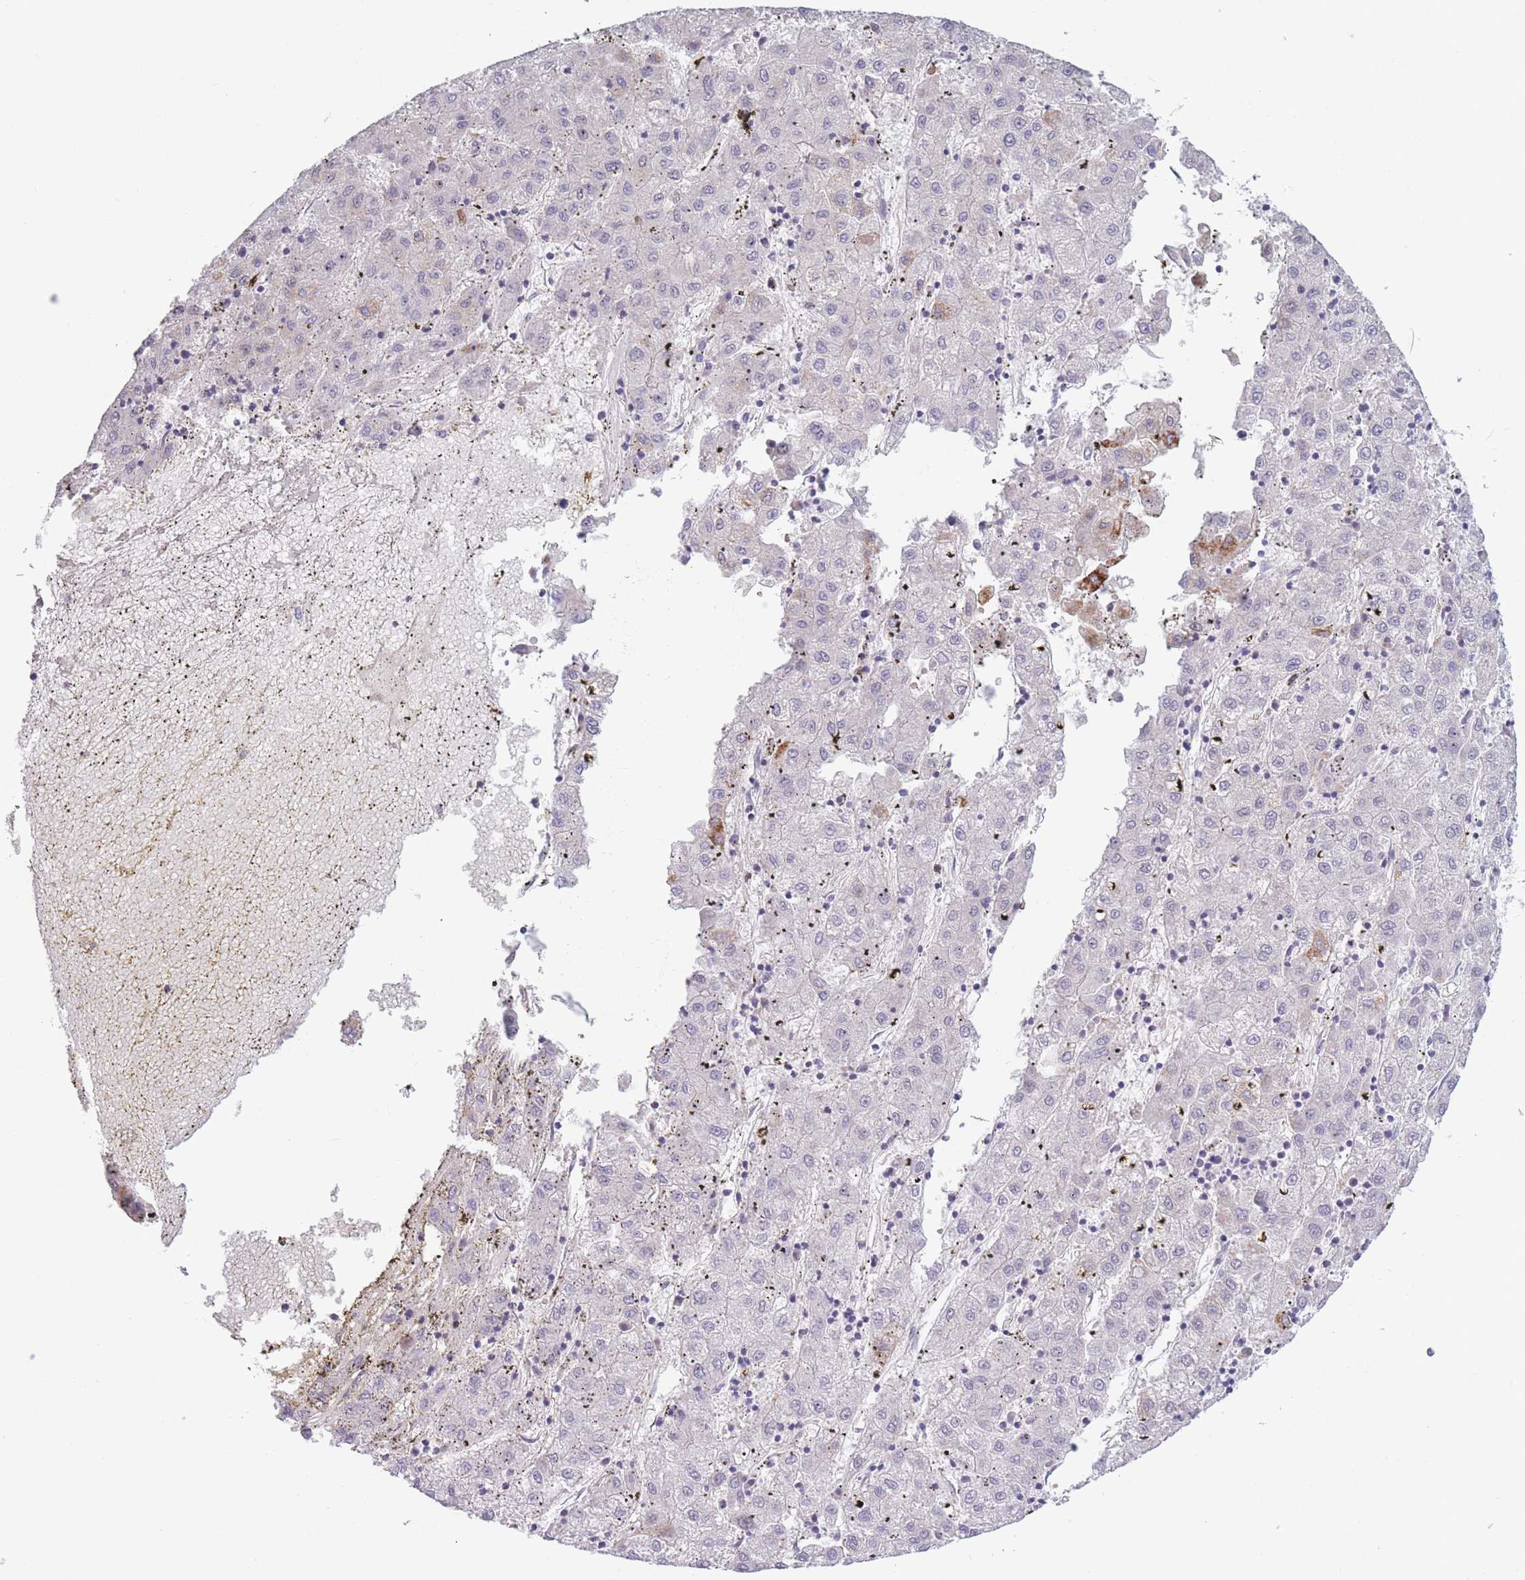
{"staining": {"intensity": "moderate", "quantity": "<25%", "location": "cytoplasmic/membranous"}, "tissue": "liver cancer", "cell_type": "Tumor cells", "image_type": "cancer", "snomed": [{"axis": "morphology", "description": "Carcinoma, Hepatocellular, NOS"}, {"axis": "topography", "description": "Liver"}], "caption": "A brown stain labels moderate cytoplasmic/membranous expression of a protein in human liver cancer tumor cells.", "gene": "PDE4A", "patient": {"sex": "male", "age": 72}}